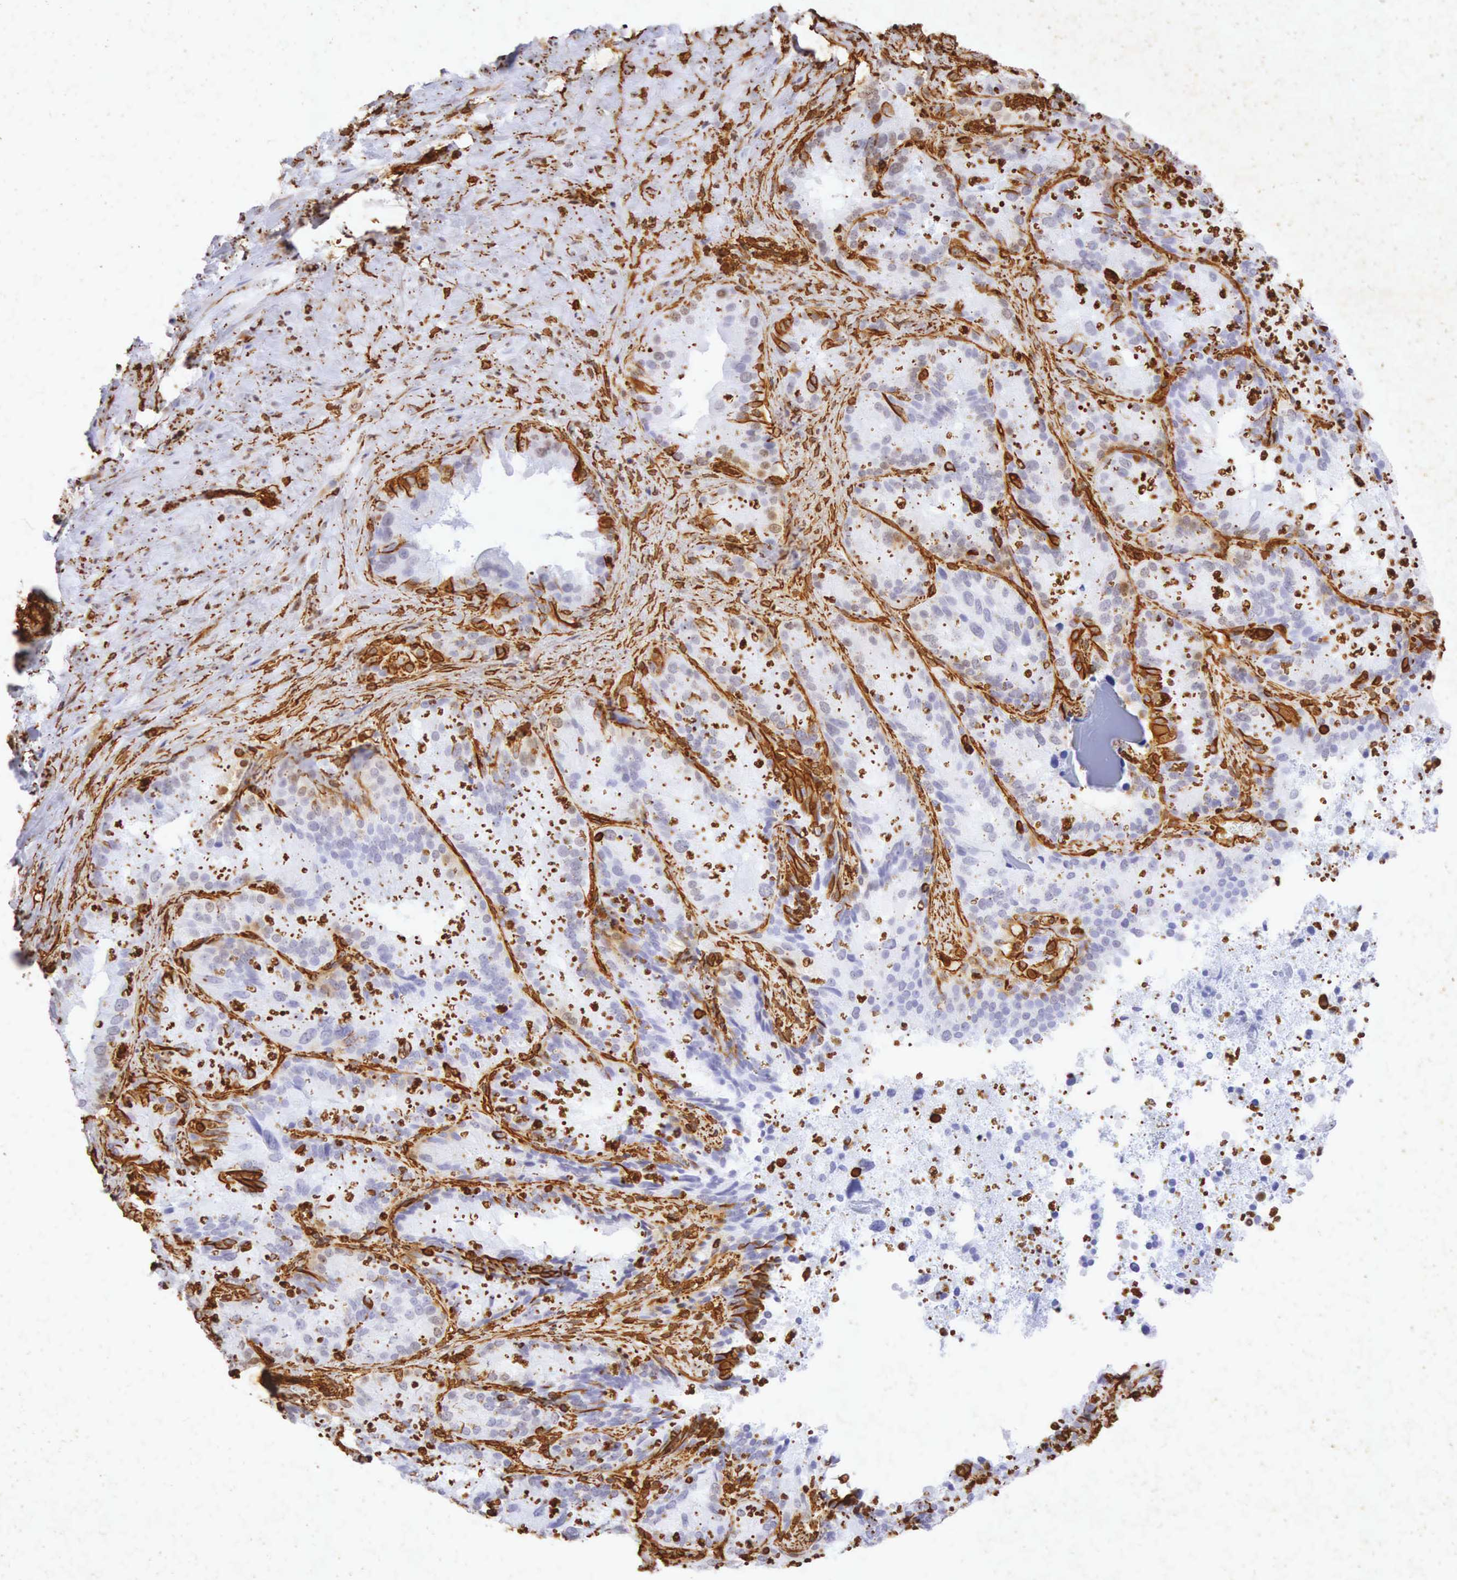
{"staining": {"intensity": "strong", "quantity": "<25%", "location": "cytoplasmic/membranous,nuclear"}, "tissue": "seminal vesicle", "cell_type": "Glandular cells", "image_type": "normal", "snomed": [{"axis": "morphology", "description": "Normal tissue, NOS"}, {"axis": "topography", "description": "Seminal veicle"}], "caption": "Strong cytoplasmic/membranous,nuclear positivity for a protein is appreciated in approximately <25% of glandular cells of unremarkable seminal vesicle using IHC.", "gene": "VIM", "patient": {"sex": "male", "age": 69}}